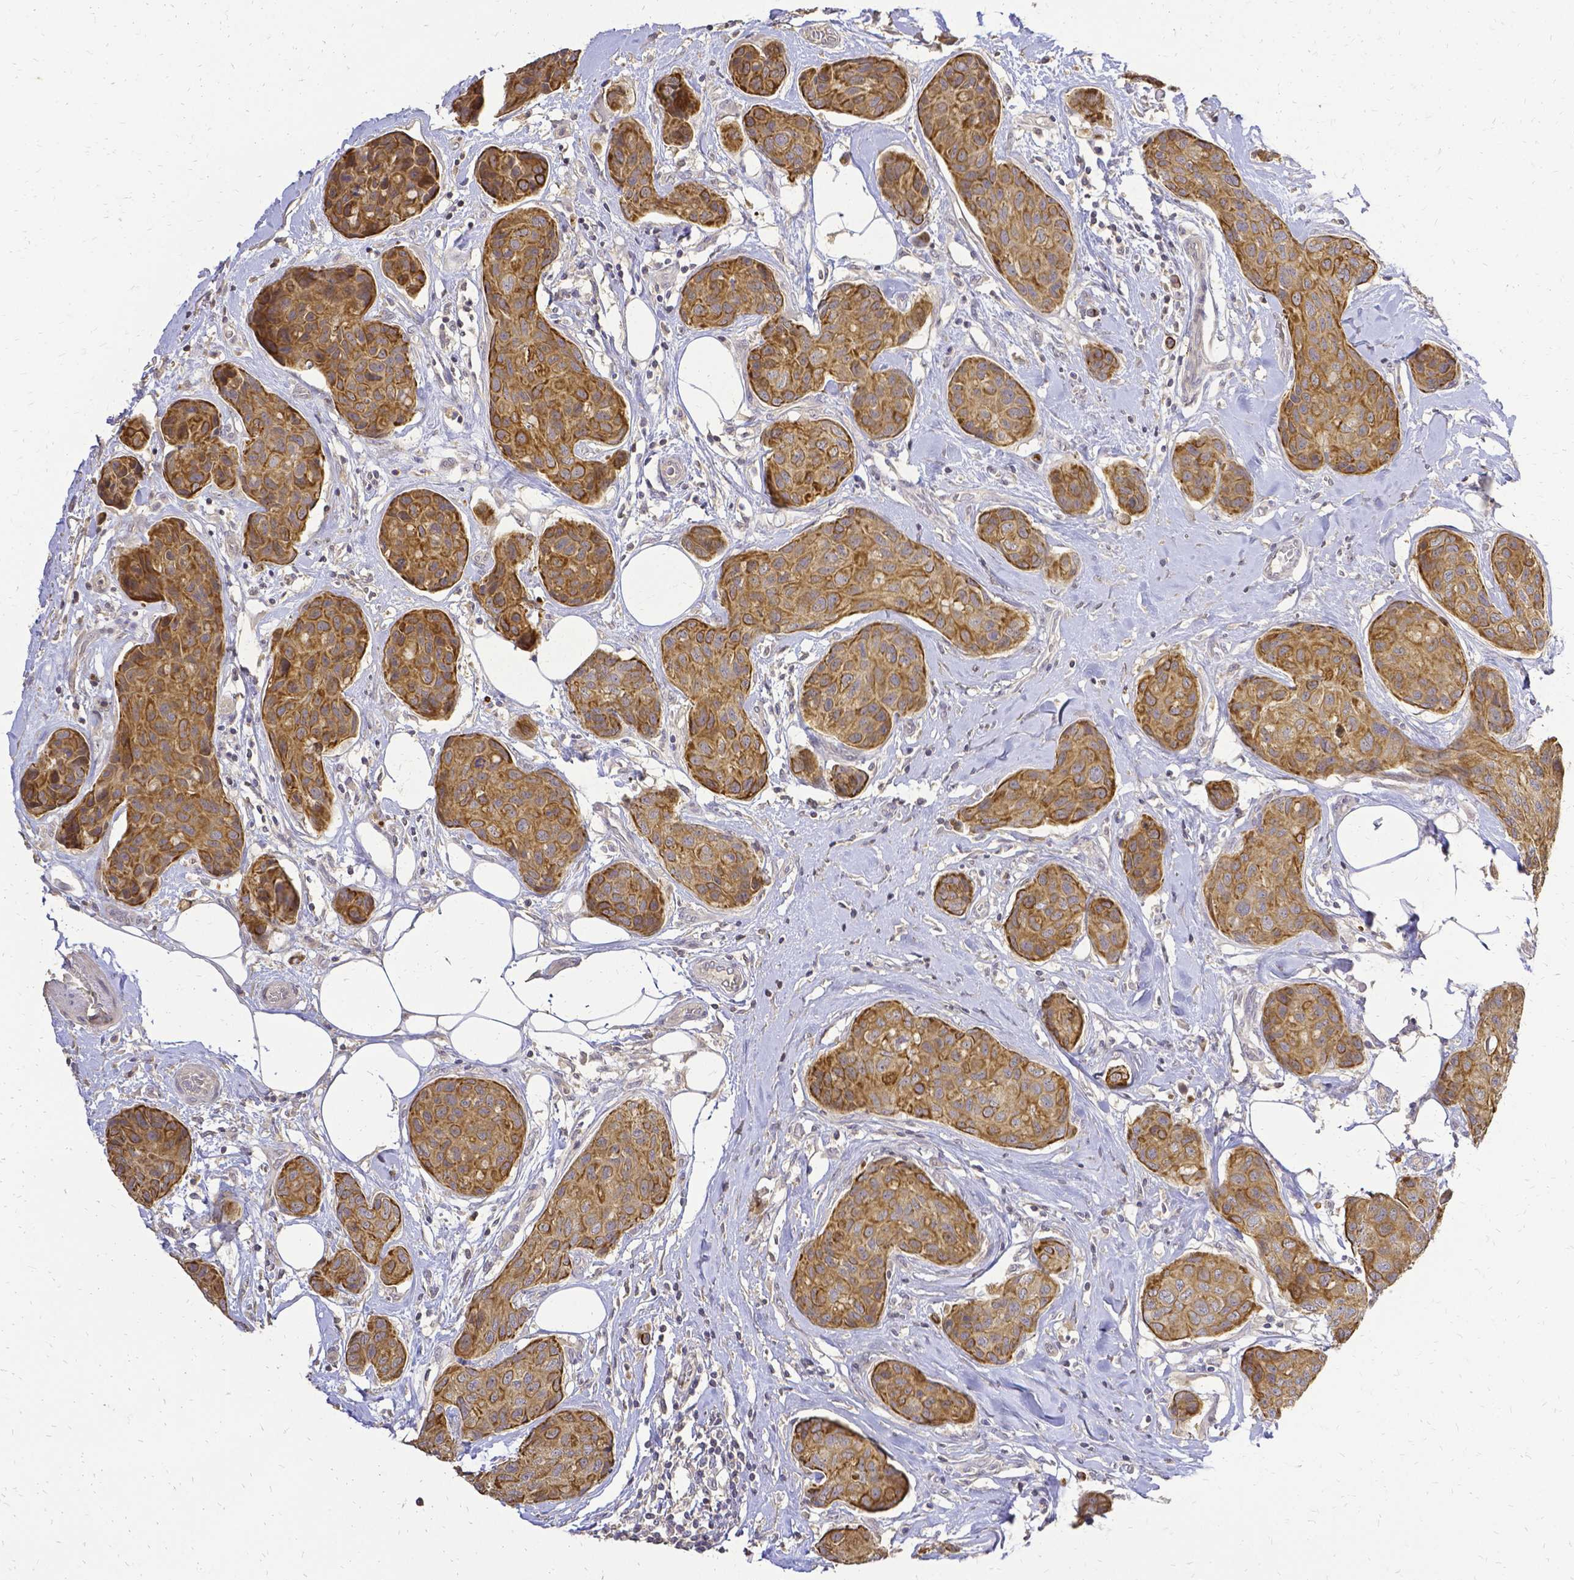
{"staining": {"intensity": "moderate", "quantity": ">75%", "location": "cytoplasmic/membranous"}, "tissue": "breast cancer", "cell_type": "Tumor cells", "image_type": "cancer", "snomed": [{"axis": "morphology", "description": "Duct carcinoma"}, {"axis": "topography", "description": "Breast"}], "caption": "This is a histology image of IHC staining of invasive ductal carcinoma (breast), which shows moderate staining in the cytoplasmic/membranous of tumor cells.", "gene": "CIB1", "patient": {"sex": "female", "age": 80}}